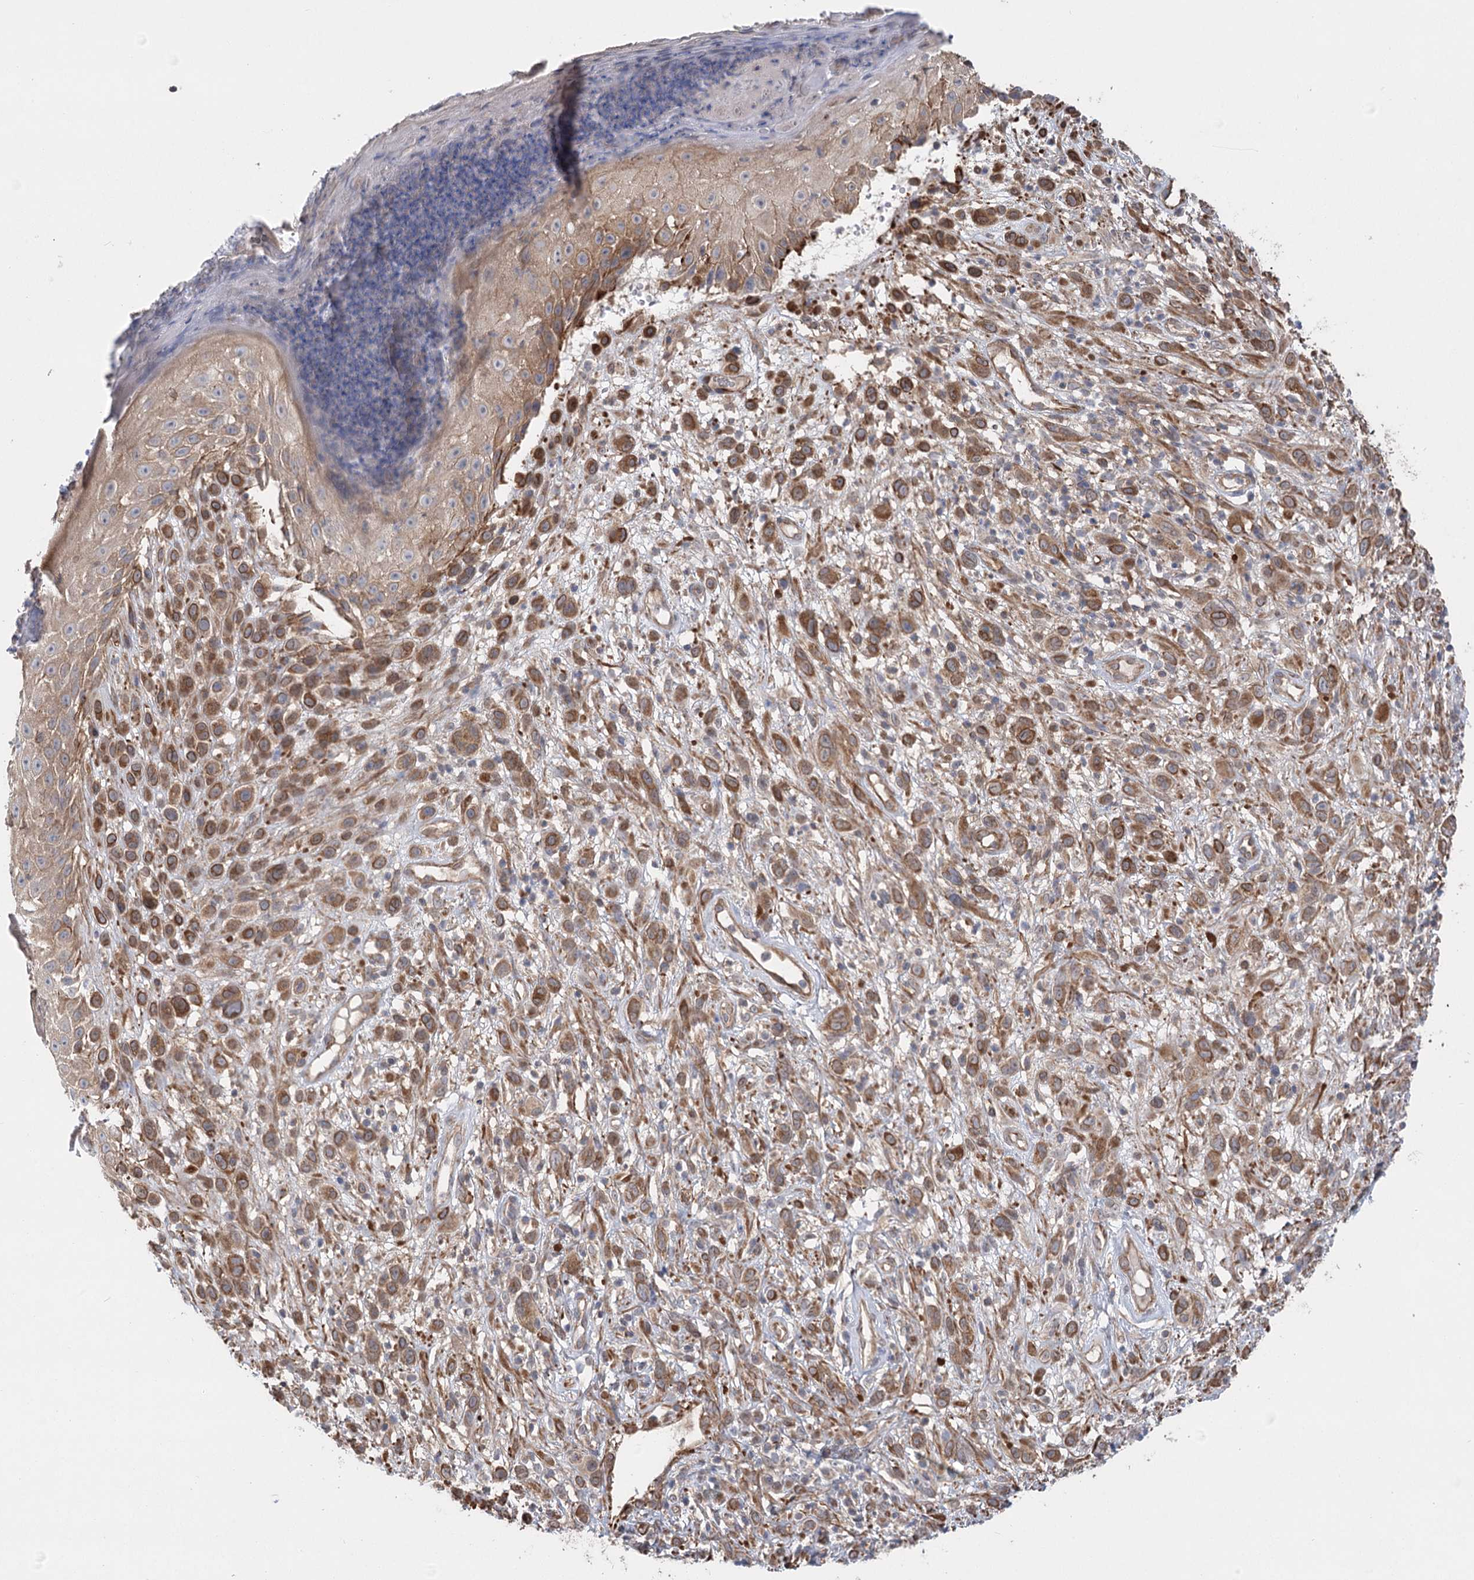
{"staining": {"intensity": "moderate", "quantity": ">75%", "location": "cytoplasmic/membranous"}, "tissue": "melanoma", "cell_type": "Tumor cells", "image_type": "cancer", "snomed": [{"axis": "morphology", "description": "Malignant melanoma, NOS"}, {"axis": "topography", "description": "Skin of trunk"}], "caption": "High-power microscopy captured an immunohistochemistry (IHC) image of malignant melanoma, revealing moderate cytoplasmic/membranous positivity in approximately >75% of tumor cells.", "gene": "RWDD4", "patient": {"sex": "male", "age": 71}}